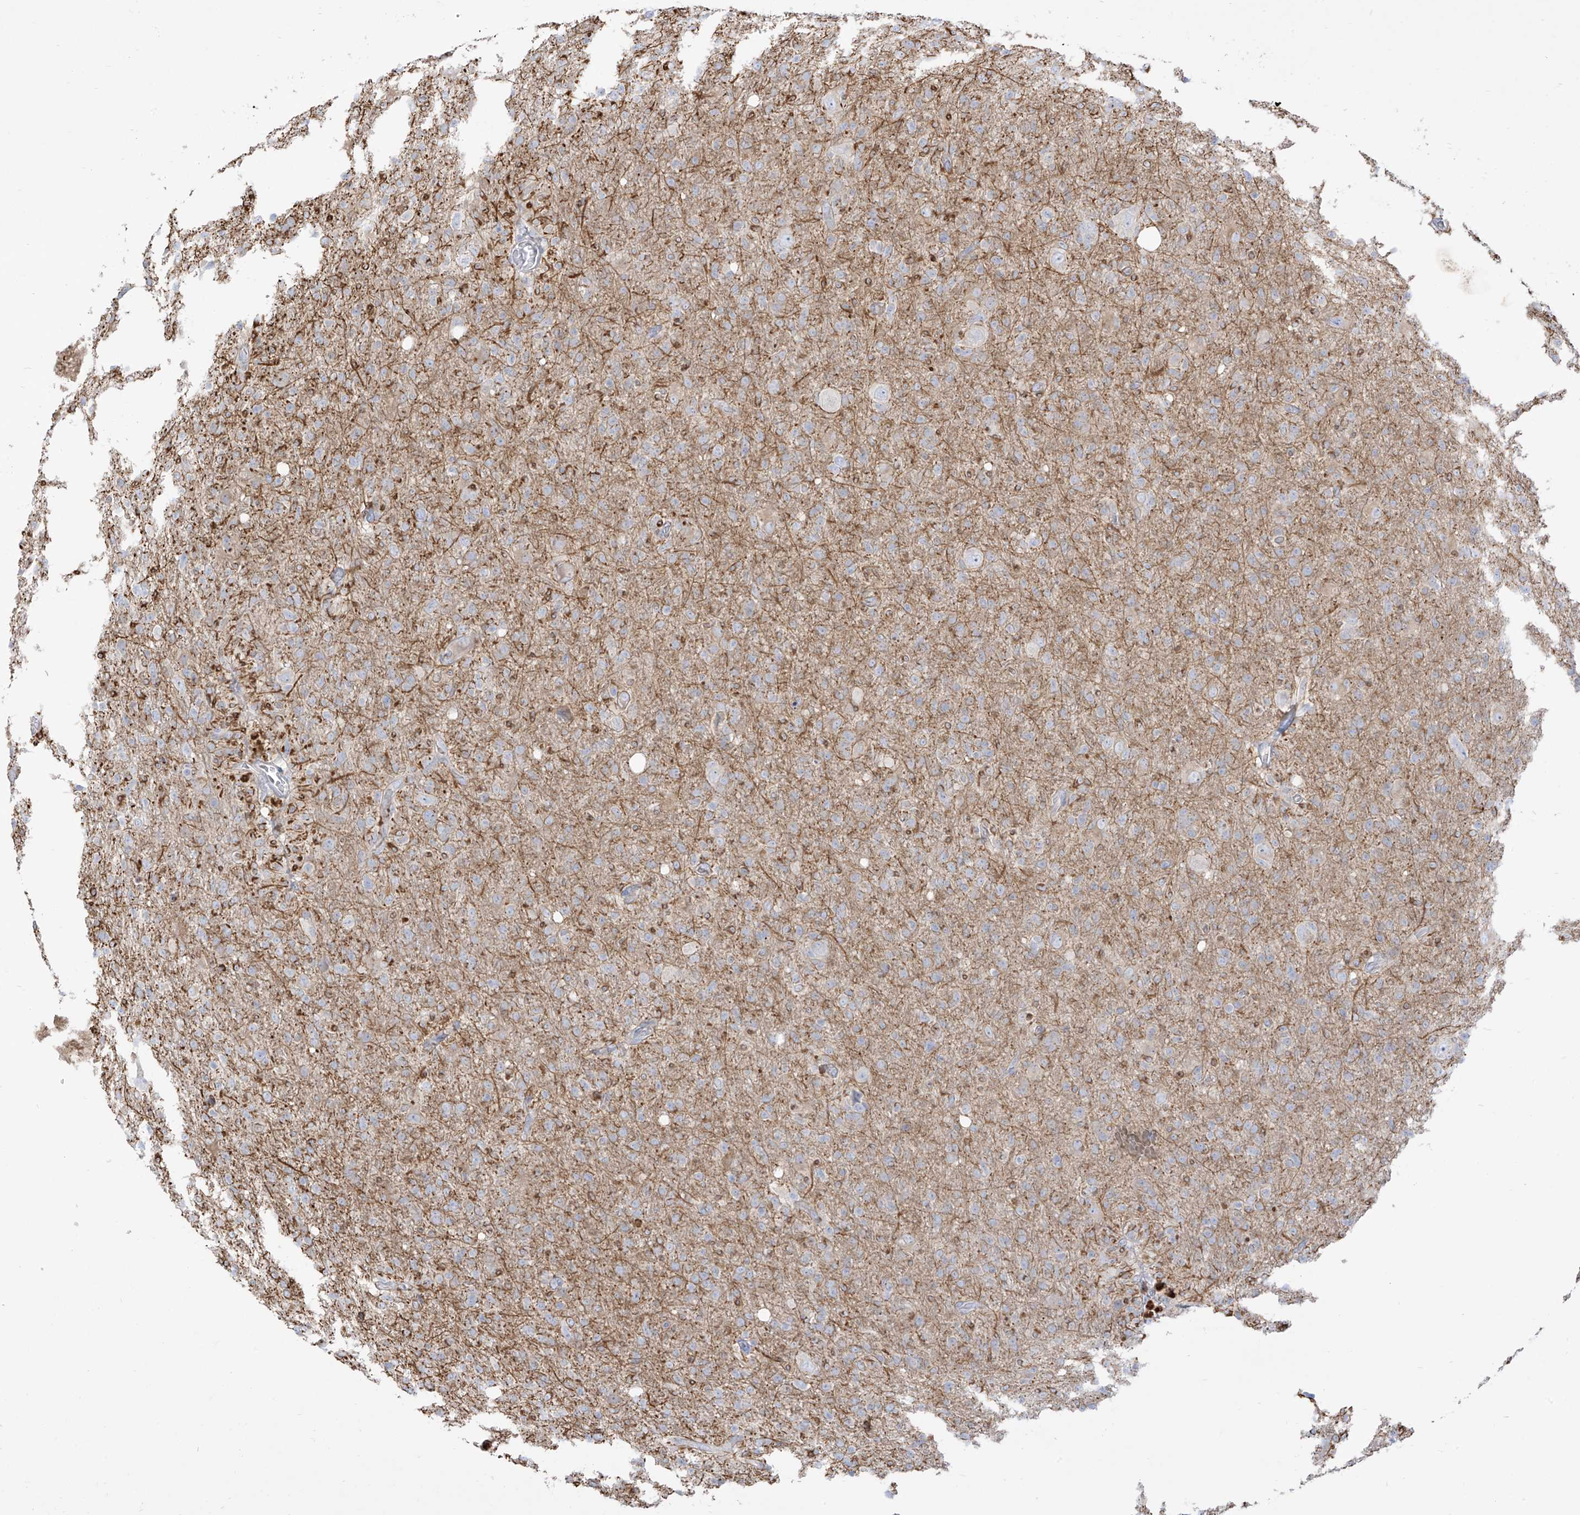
{"staining": {"intensity": "negative", "quantity": "none", "location": "none"}, "tissue": "glioma", "cell_type": "Tumor cells", "image_type": "cancer", "snomed": [{"axis": "morphology", "description": "Glioma, malignant, High grade"}, {"axis": "topography", "description": "Brain"}], "caption": "Immunohistochemistry (IHC) image of neoplastic tissue: human high-grade glioma (malignant) stained with DAB (3,3'-diaminobenzidine) exhibits no significant protein positivity in tumor cells.", "gene": "ARHGEF40", "patient": {"sex": "female", "age": 57}}